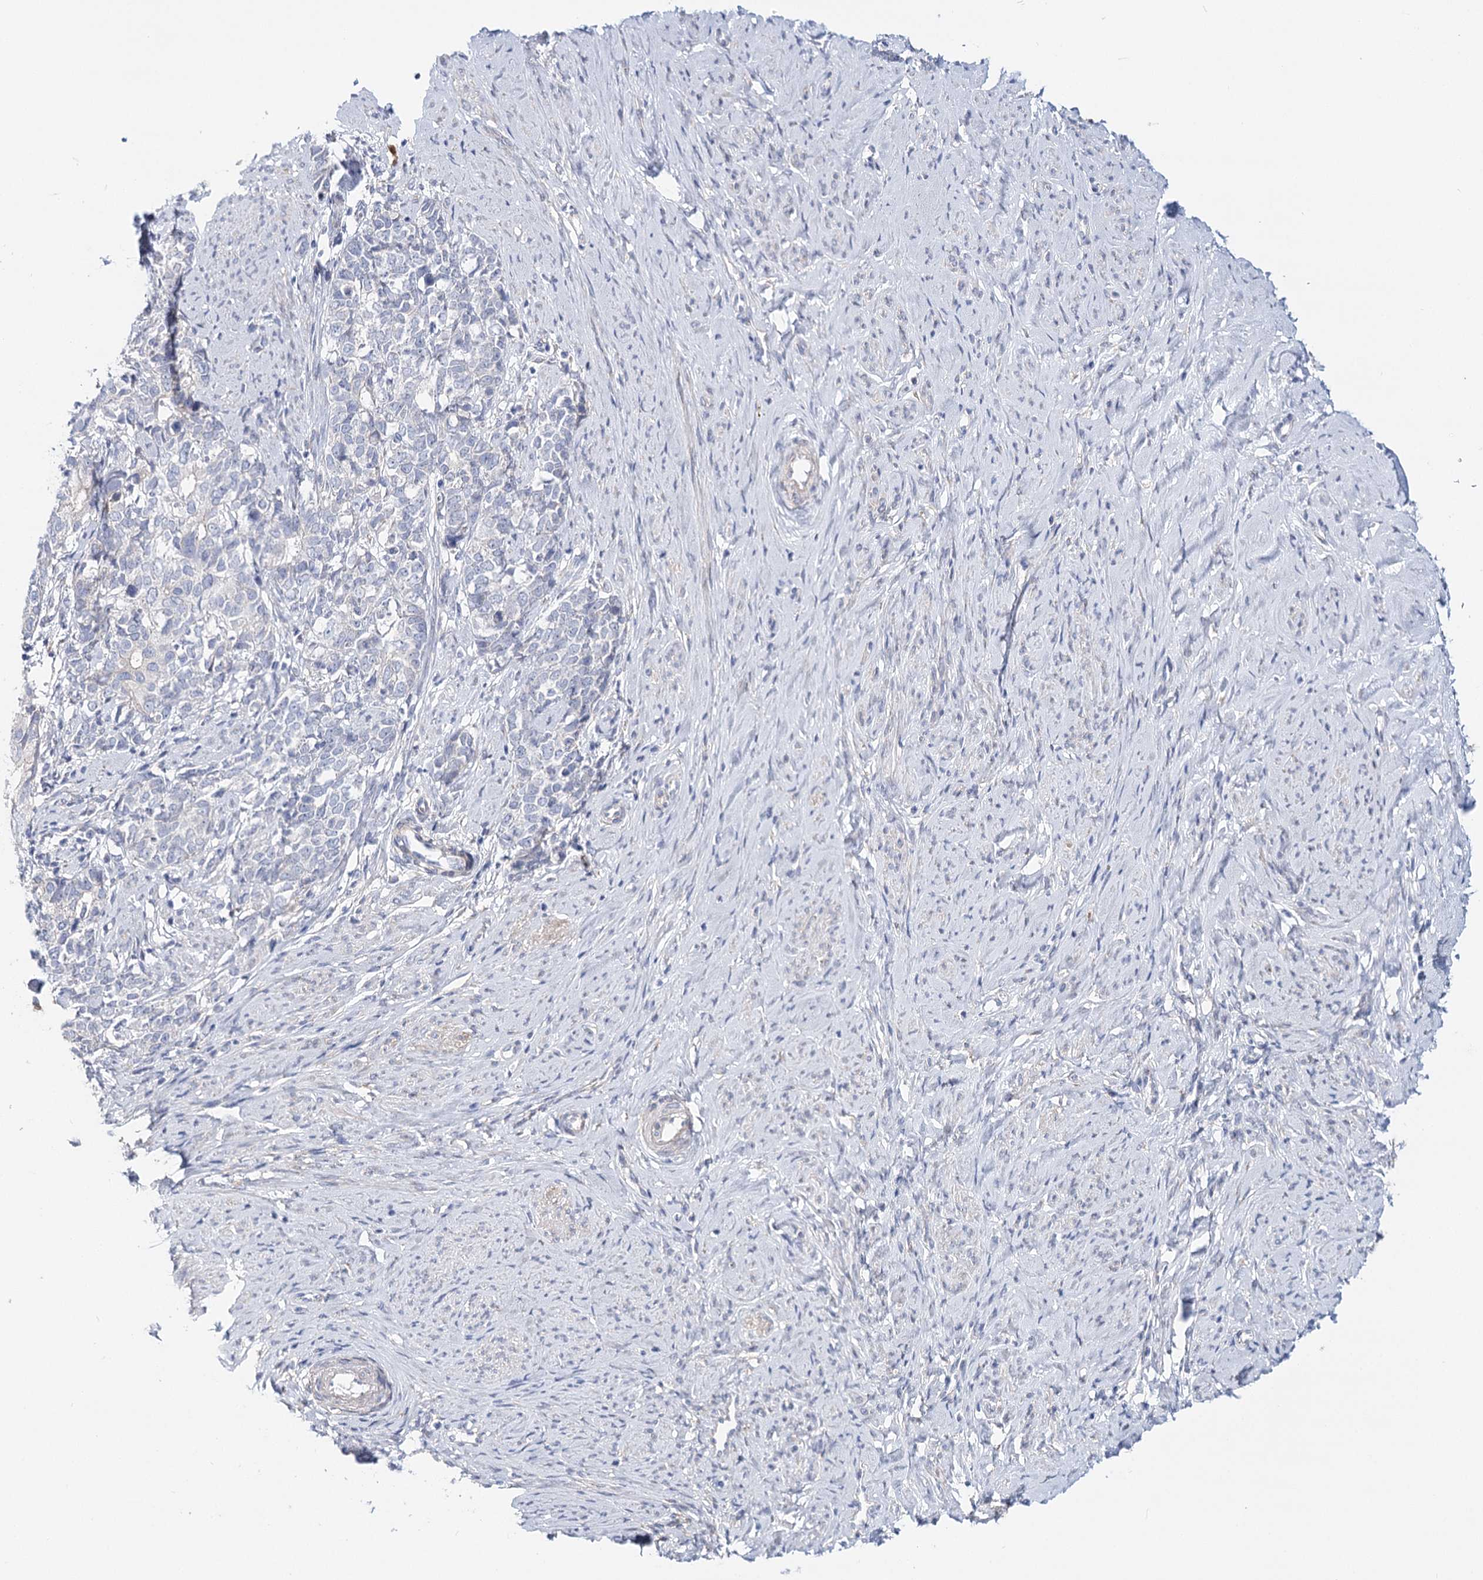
{"staining": {"intensity": "negative", "quantity": "none", "location": "none"}, "tissue": "cervical cancer", "cell_type": "Tumor cells", "image_type": "cancer", "snomed": [{"axis": "morphology", "description": "Squamous cell carcinoma, NOS"}, {"axis": "topography", "description": "Cervix"}], "caption": "IHC image of neoplastic tissue: human cervical squamous cell carcinoma stained with DAB (3,3'-diaminobenzidine) shows no significant protein positivity in tumor cells. (Brightfield microscopy of DAB immunohistochemistry (IHC) at high magnification).", "gene": "TEX12", "patient": {"sex": "female", "age": 63}}